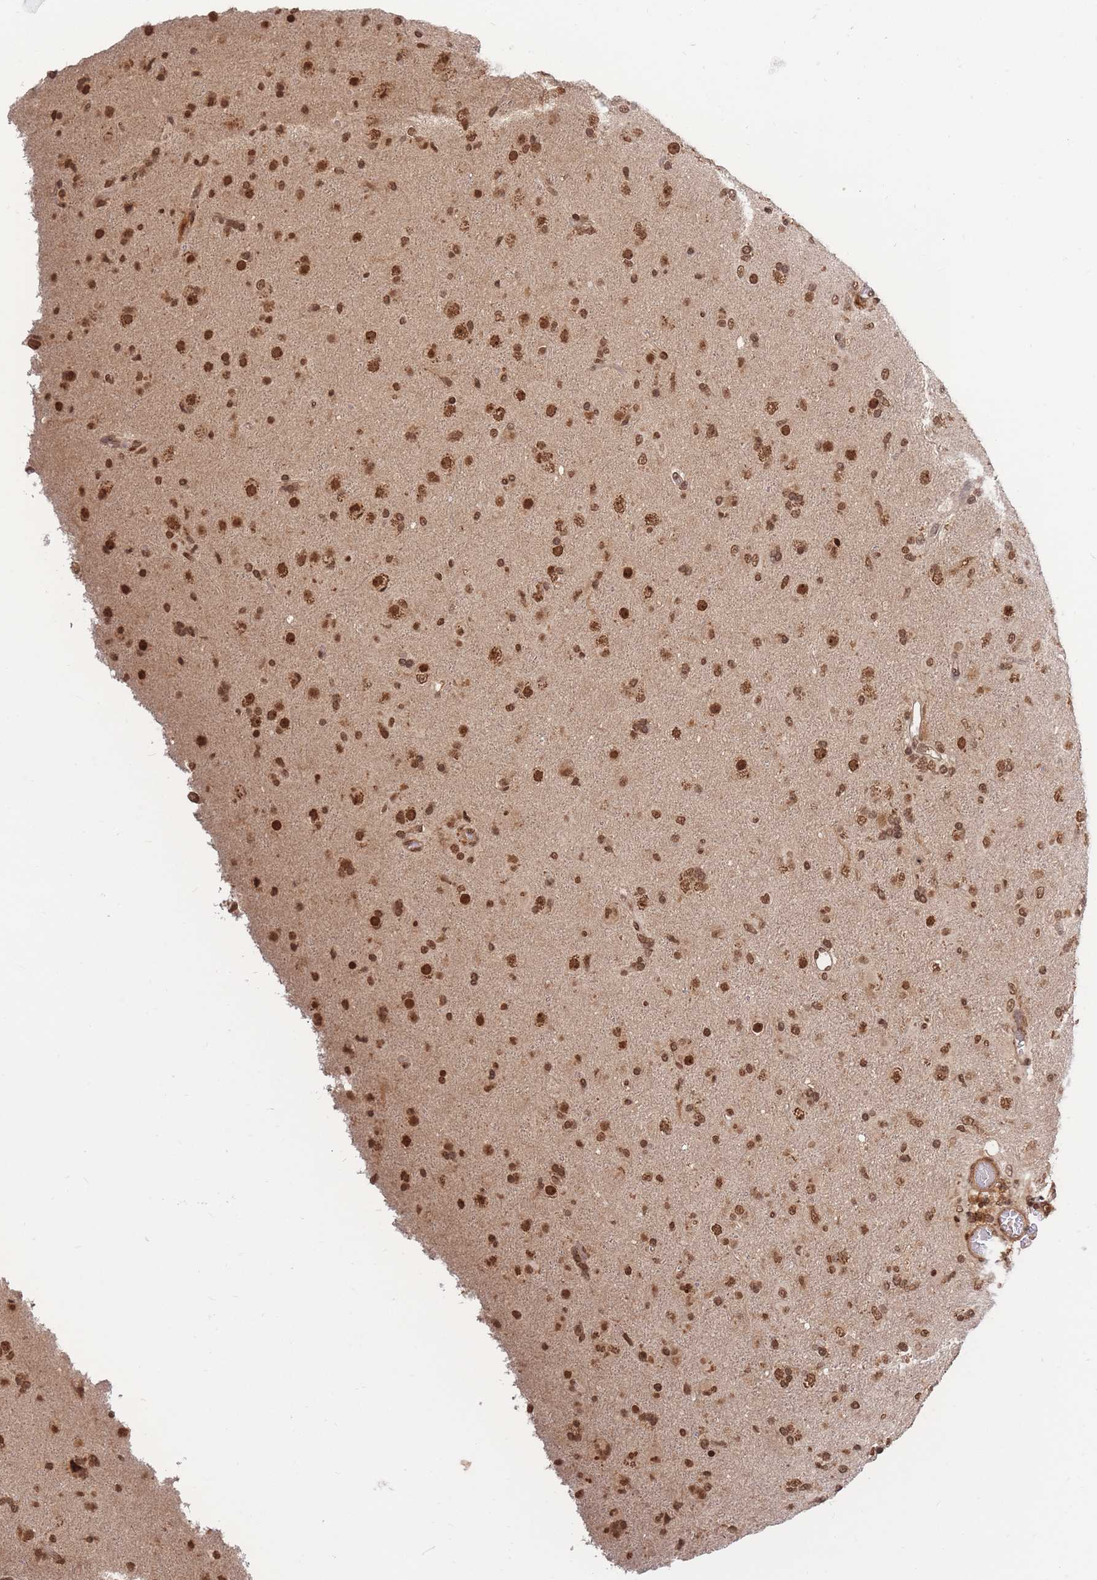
{"staining": {"intensity": "strong", "quantity": ">75%", "location": "cytoplasmic/membranous,nuclear"}, "tissue": "glioma", "cell_type": "Tumor cells", "image_type": "cancer", "snomed": [{"axis": "morphology", "description": "Glioma, malignant, Low grade"}, {"axis": "topography", "description": "Brain"}], "caption": "Strong cytoplasmic/membranous and nuclear expression for a protein is identified in approximately >75% of tumor cells of glioma using immunohistochemistry (IHC).", "gene": "SRA1", "patient": {"sex": "male", "age": 65}}